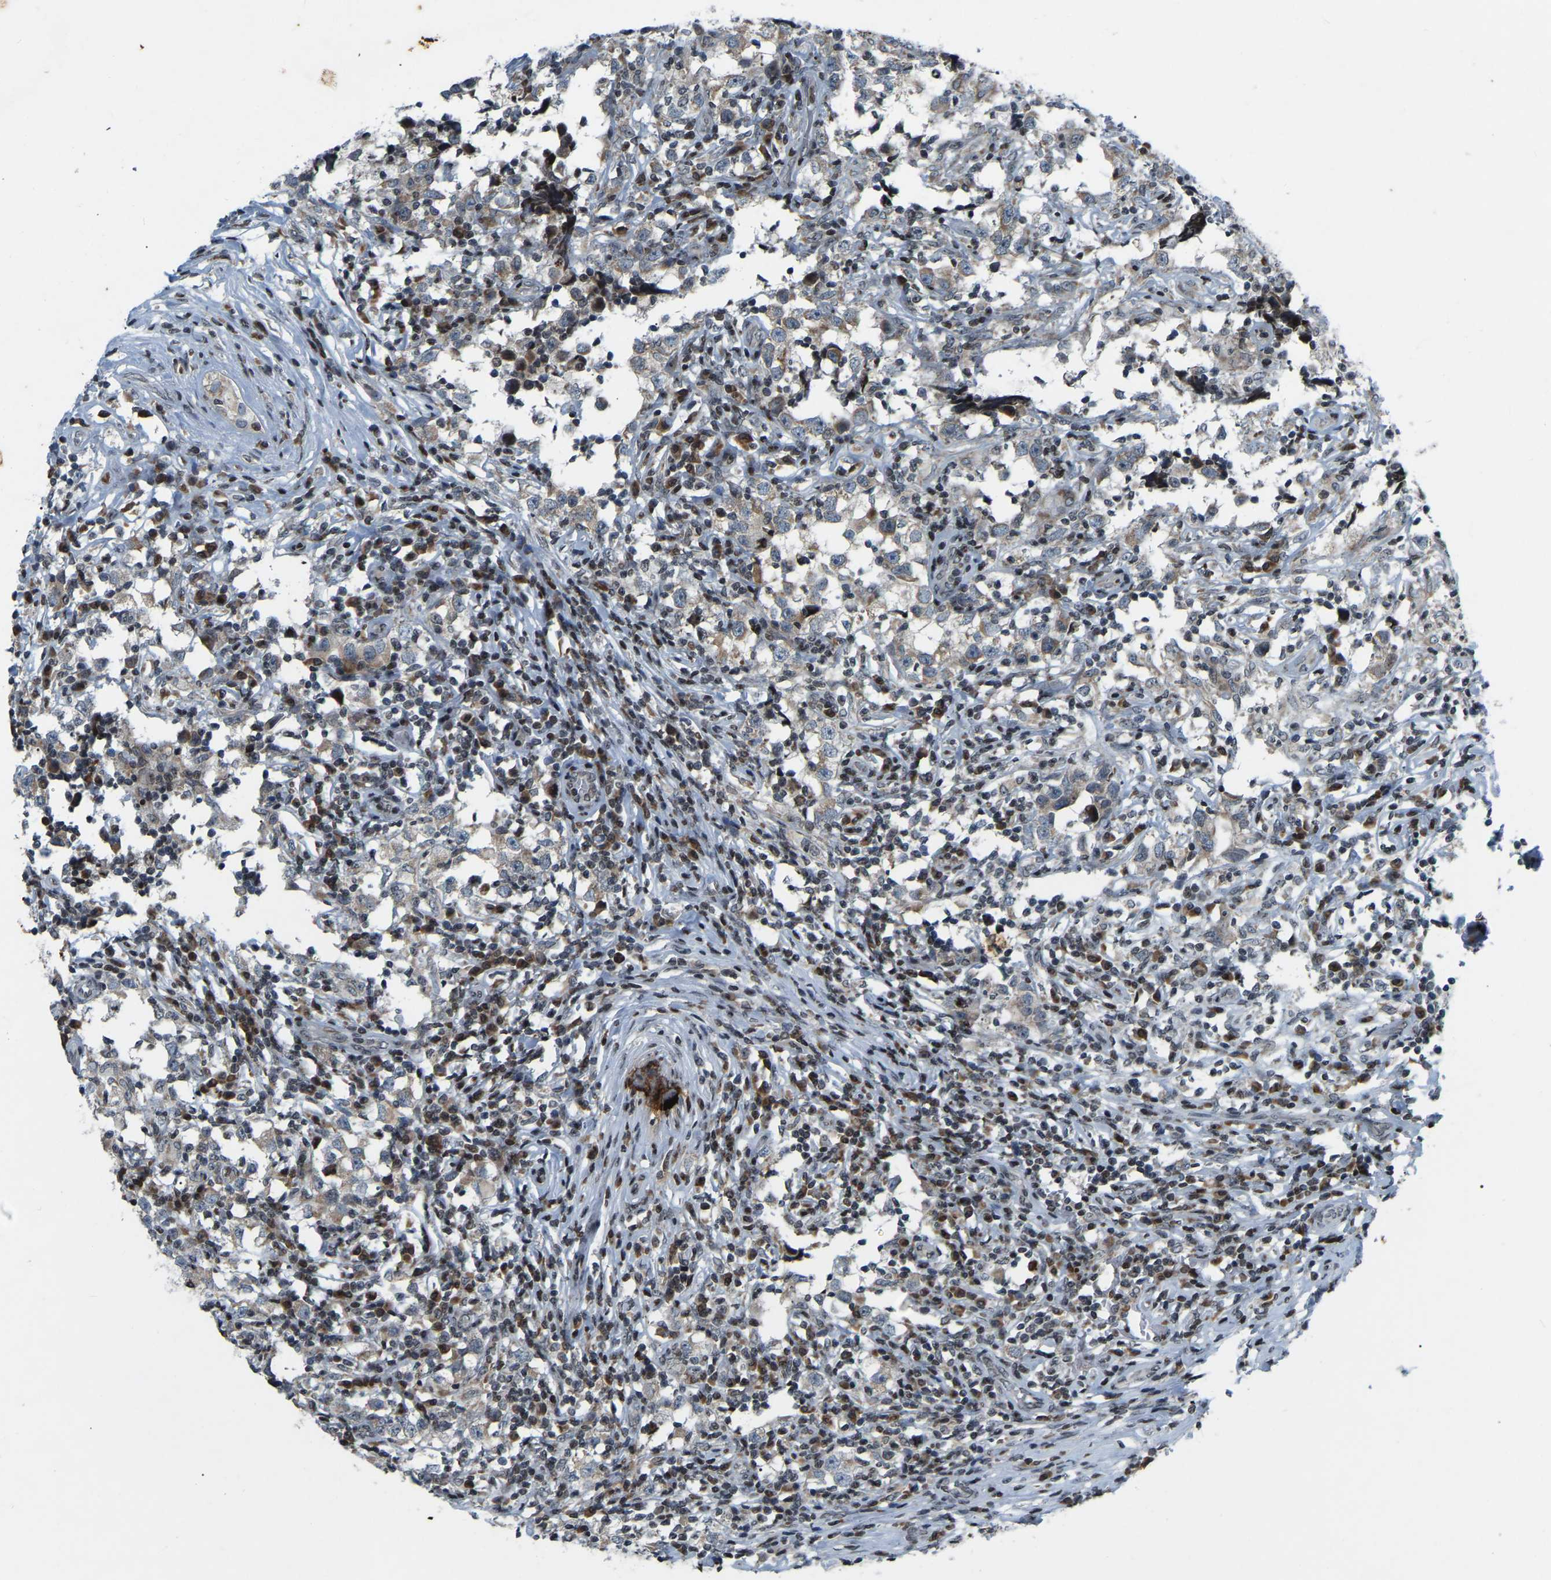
{"staining": {"intensity": "weak", "quantity": "<25%", "location": "cytoplasmic/membranous"}, "tissue": "testis cancer", "cell_type": "Tumor cells", "image_type": "cancer", "snomed": [{"axis": "morphology", "description": "Carcinoma, Embryonal, NOS"}, {"axis": "topography", "description": "Testis"}], "caption": "The immunohistochemistry (IHC) photomicrograph has no significant staining in tumor cells of testis embryonal carcinoma tissue.", "gene": "PARL", "patient": {"sex": "male", "age": 21}}